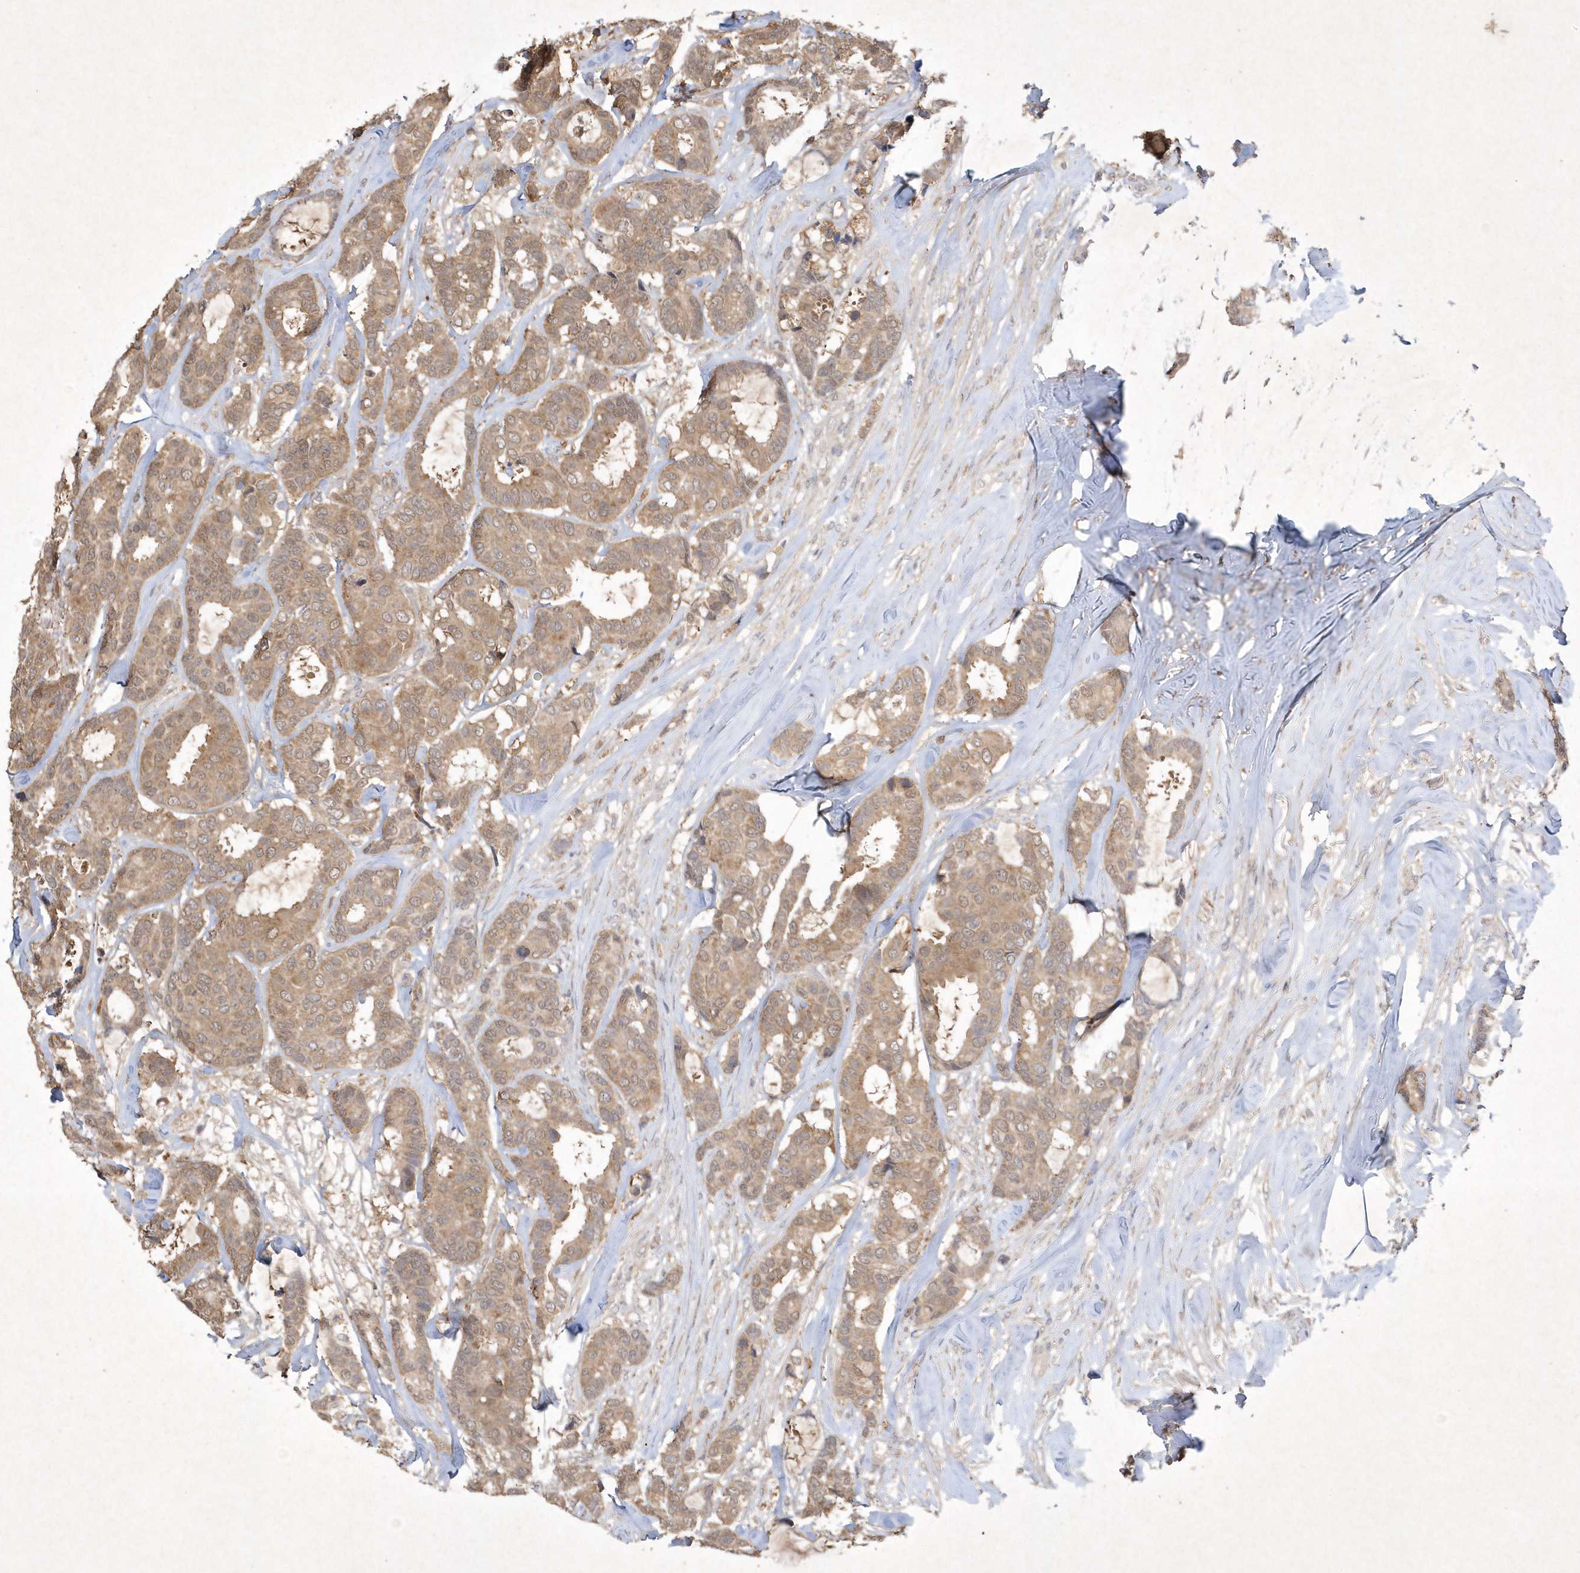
{"staining": {"intensity": "moderate", "quantity": ">75%", "location": "cytoplasmic/membranous"}, "tissue": "breast cancer", "cell_type": "Tumor cells", "image_type": "cancer", "snomed": [{"axis": "morphology", "description": "Duct carcinoma"}, {"axis": "topography", "description": "Breast"}], "caption": "Tumor cells display medium levels of moderate cytoplasmic/membranous expression in about >75% of cells in breast cancer.", "gene": "AKR7A2", "patient": {"sex": "female", "age": 87}}